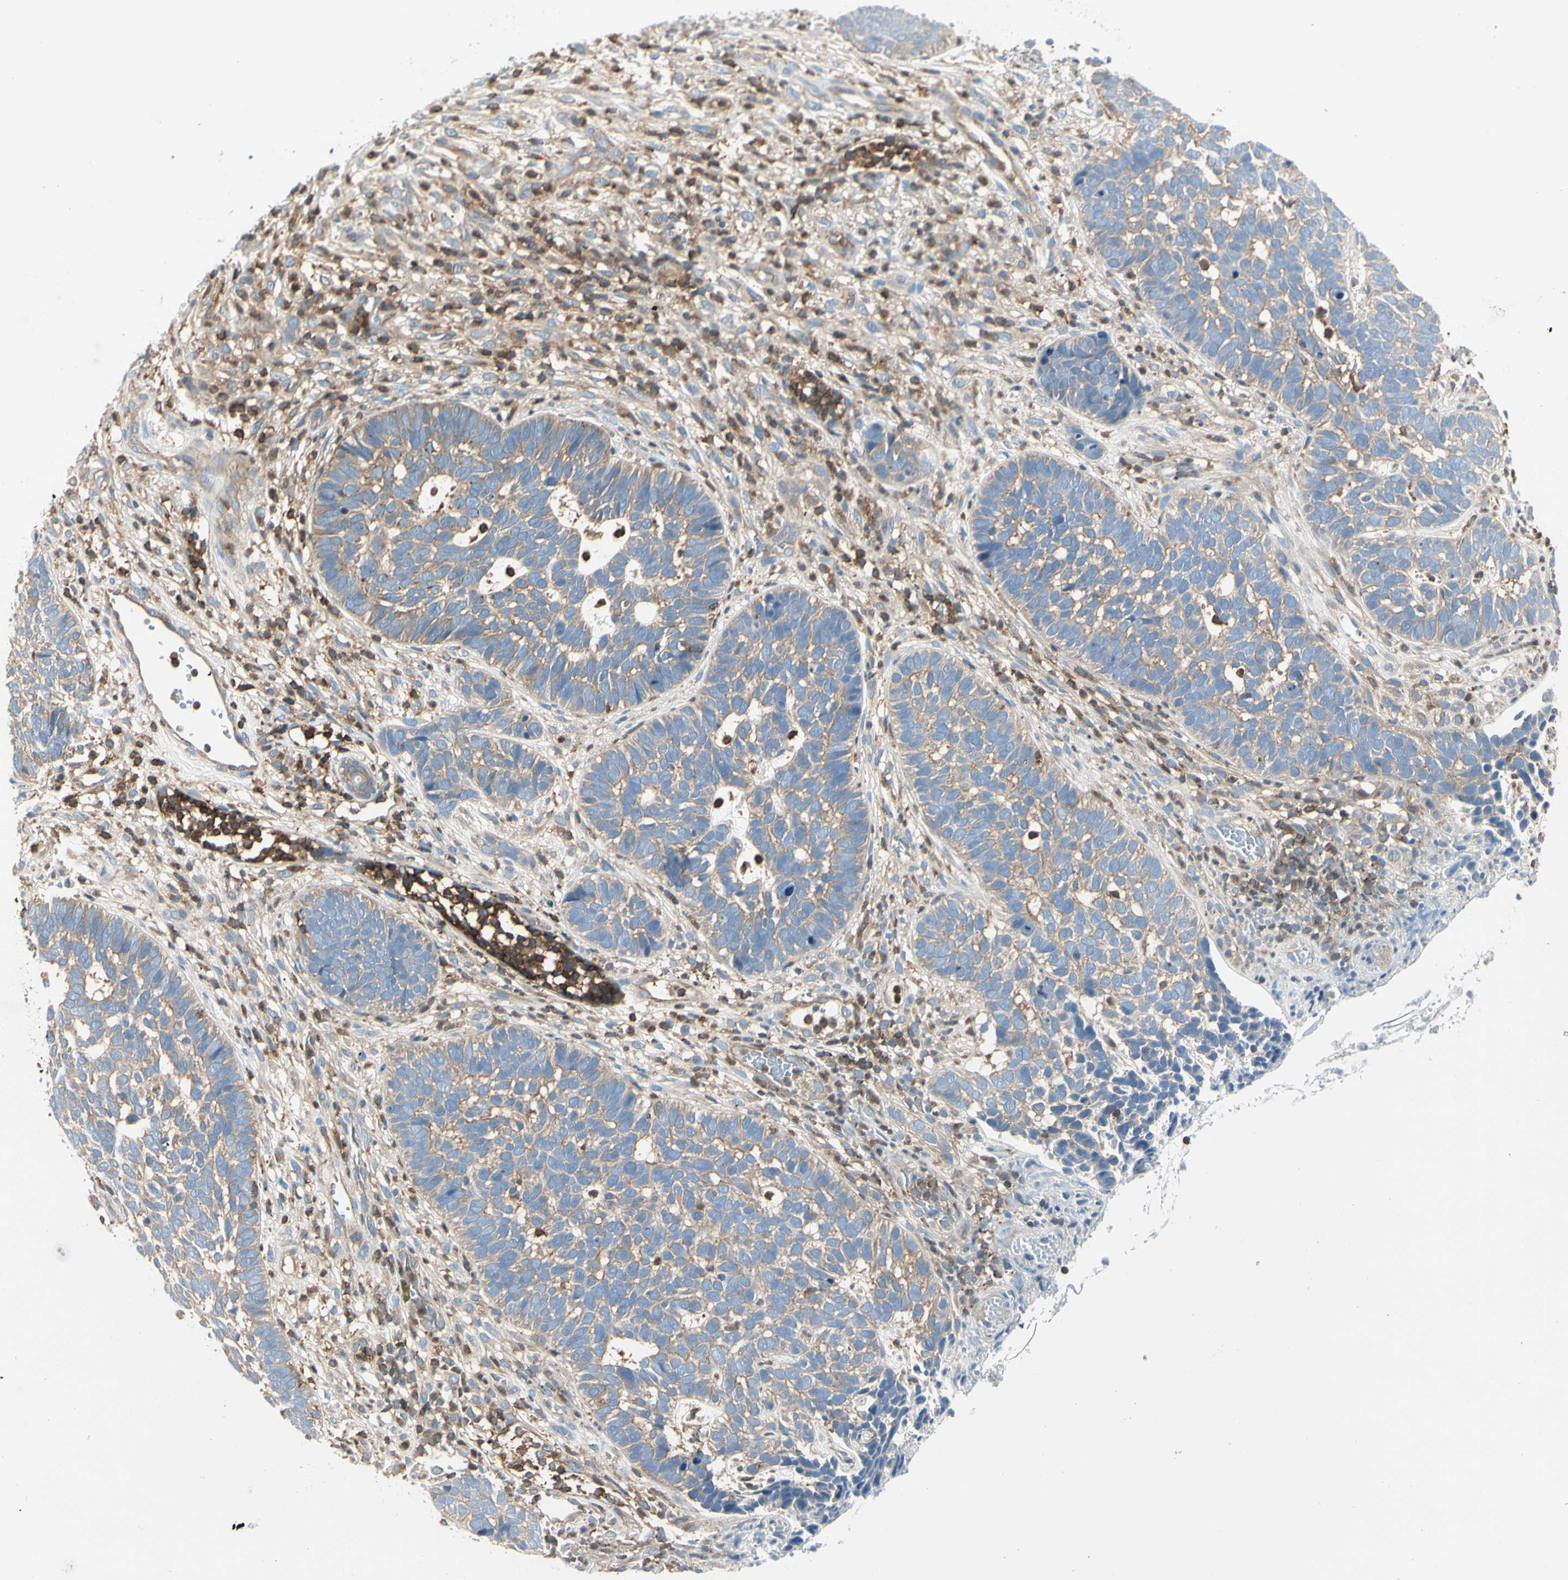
{"staining": {"intensity": "weak", "quantity": ">75%", "location": "cytoplasmic/membranous"}, "tissue": "skin cancer", "cell_type": "Tumor cells", "image_type": "cancer", "snomed": [{"axis": "morphology", "description": "Basal cell carcinoma"}, {"axis": "topography", "description": "Skin"}], "caption": "Tumor cells show low levels of weak cytoplasmic/membranous staining in approximately >75% of cells in basal cell carcinoma (skin). The protein is shown in brown color, while the nuclei are stained blue.", "gene": "CAPZA2", "patient": {"sex": "male", "age": 87}}